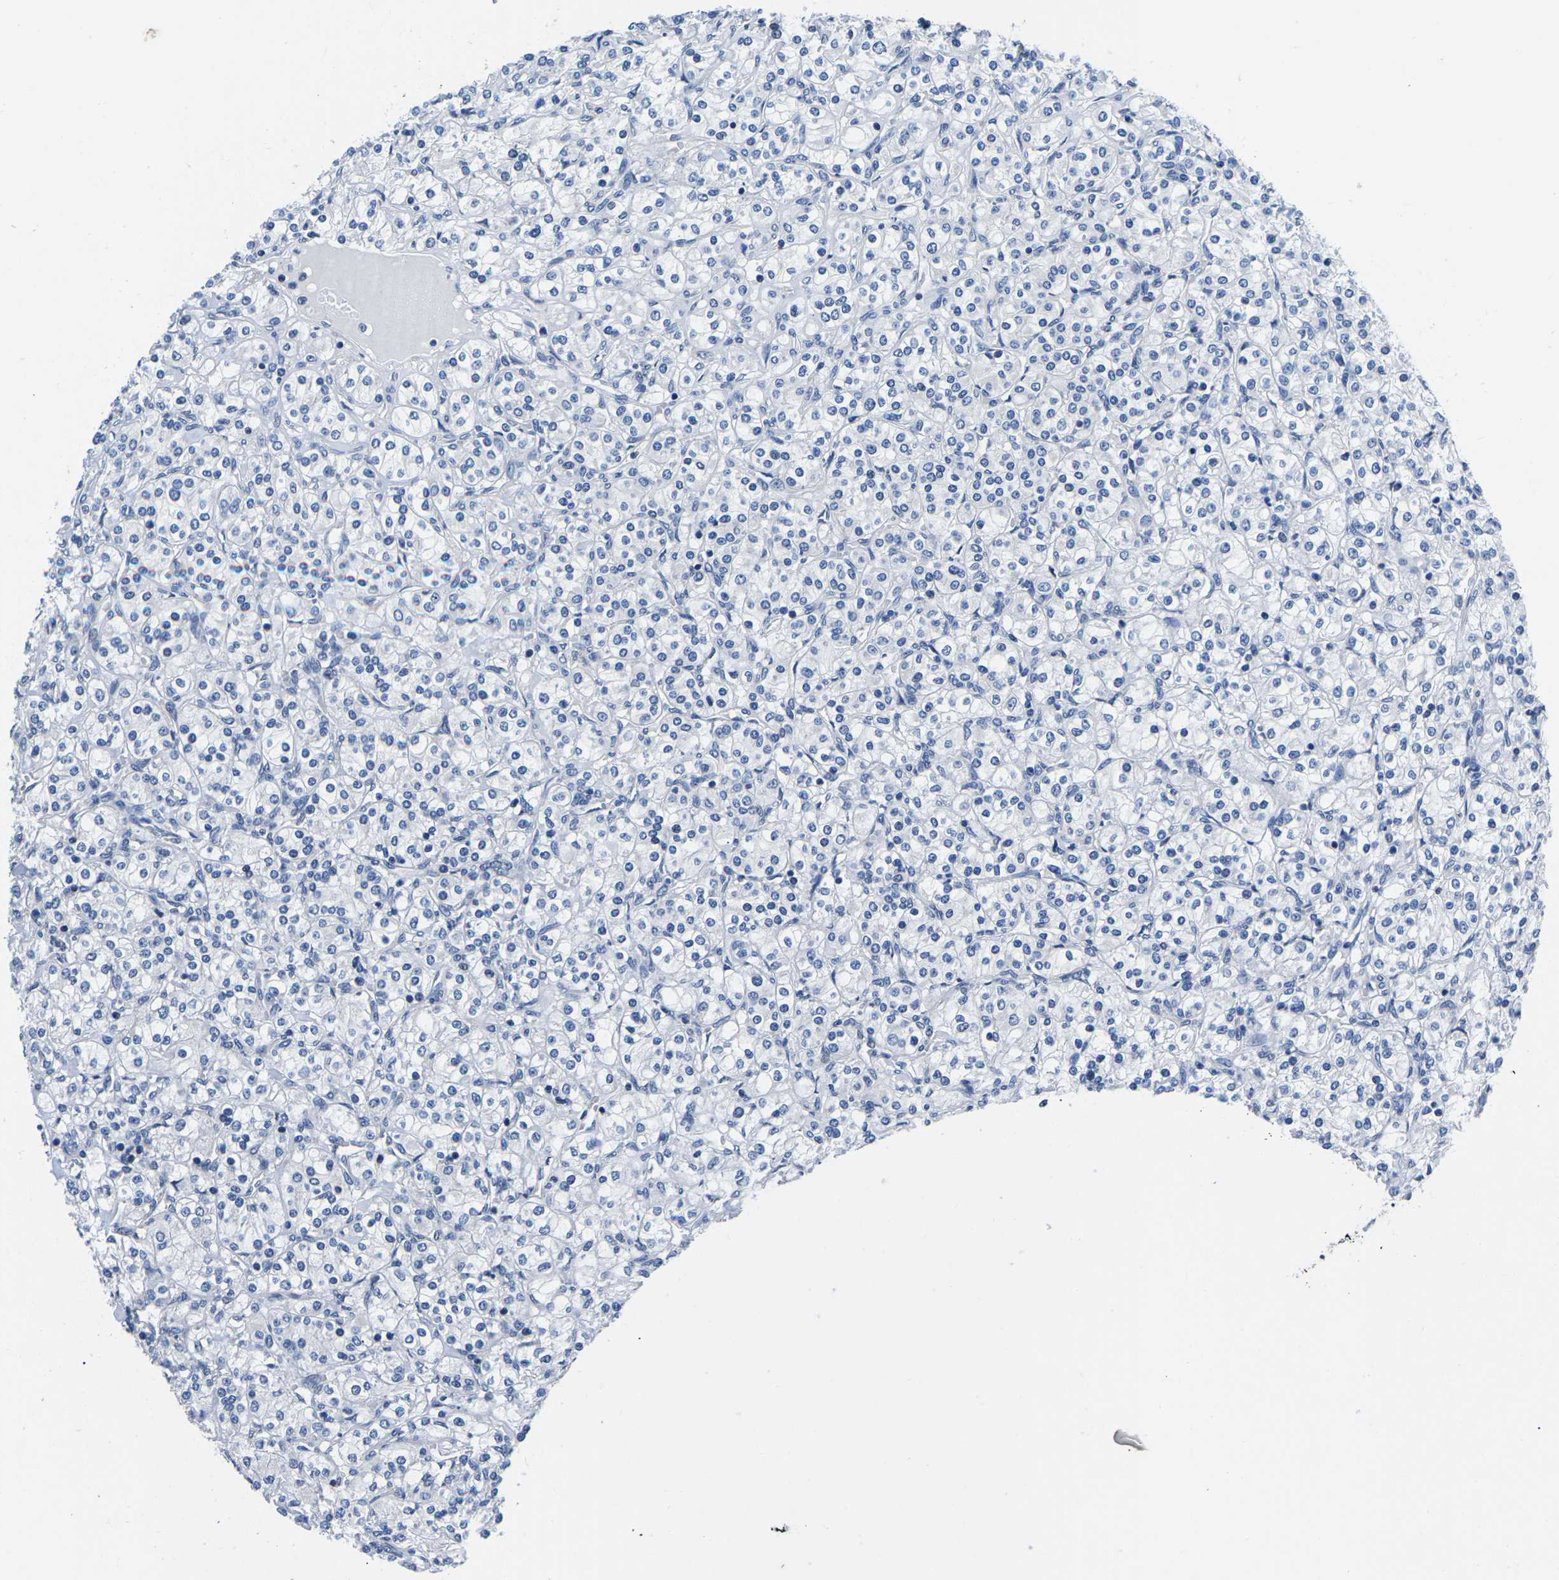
{"staining": {"intensity": "negative", "quantity": "none", "location": "none"}, "tissue": "renal cancer", "cell_type": "Tumor cells", "image_type": "cancer", "snomed": [{"axis": "morphology", "description": "Adenocarcinoma, NOS"}, {"axis": "topography", "description": "Kidney"}], "caption": "Immunohistochemistry (IHC) photomicrograph of renal cancer stained for a protein (brown), which demonstrates no expression in tumor cells. (Brightfield microscopy of DAB (3,3'-diaminobenzidine) immunohistochemistry at high magnification).", "gene": "CDC73", "patient": {"sex": "male", "age": 77}}